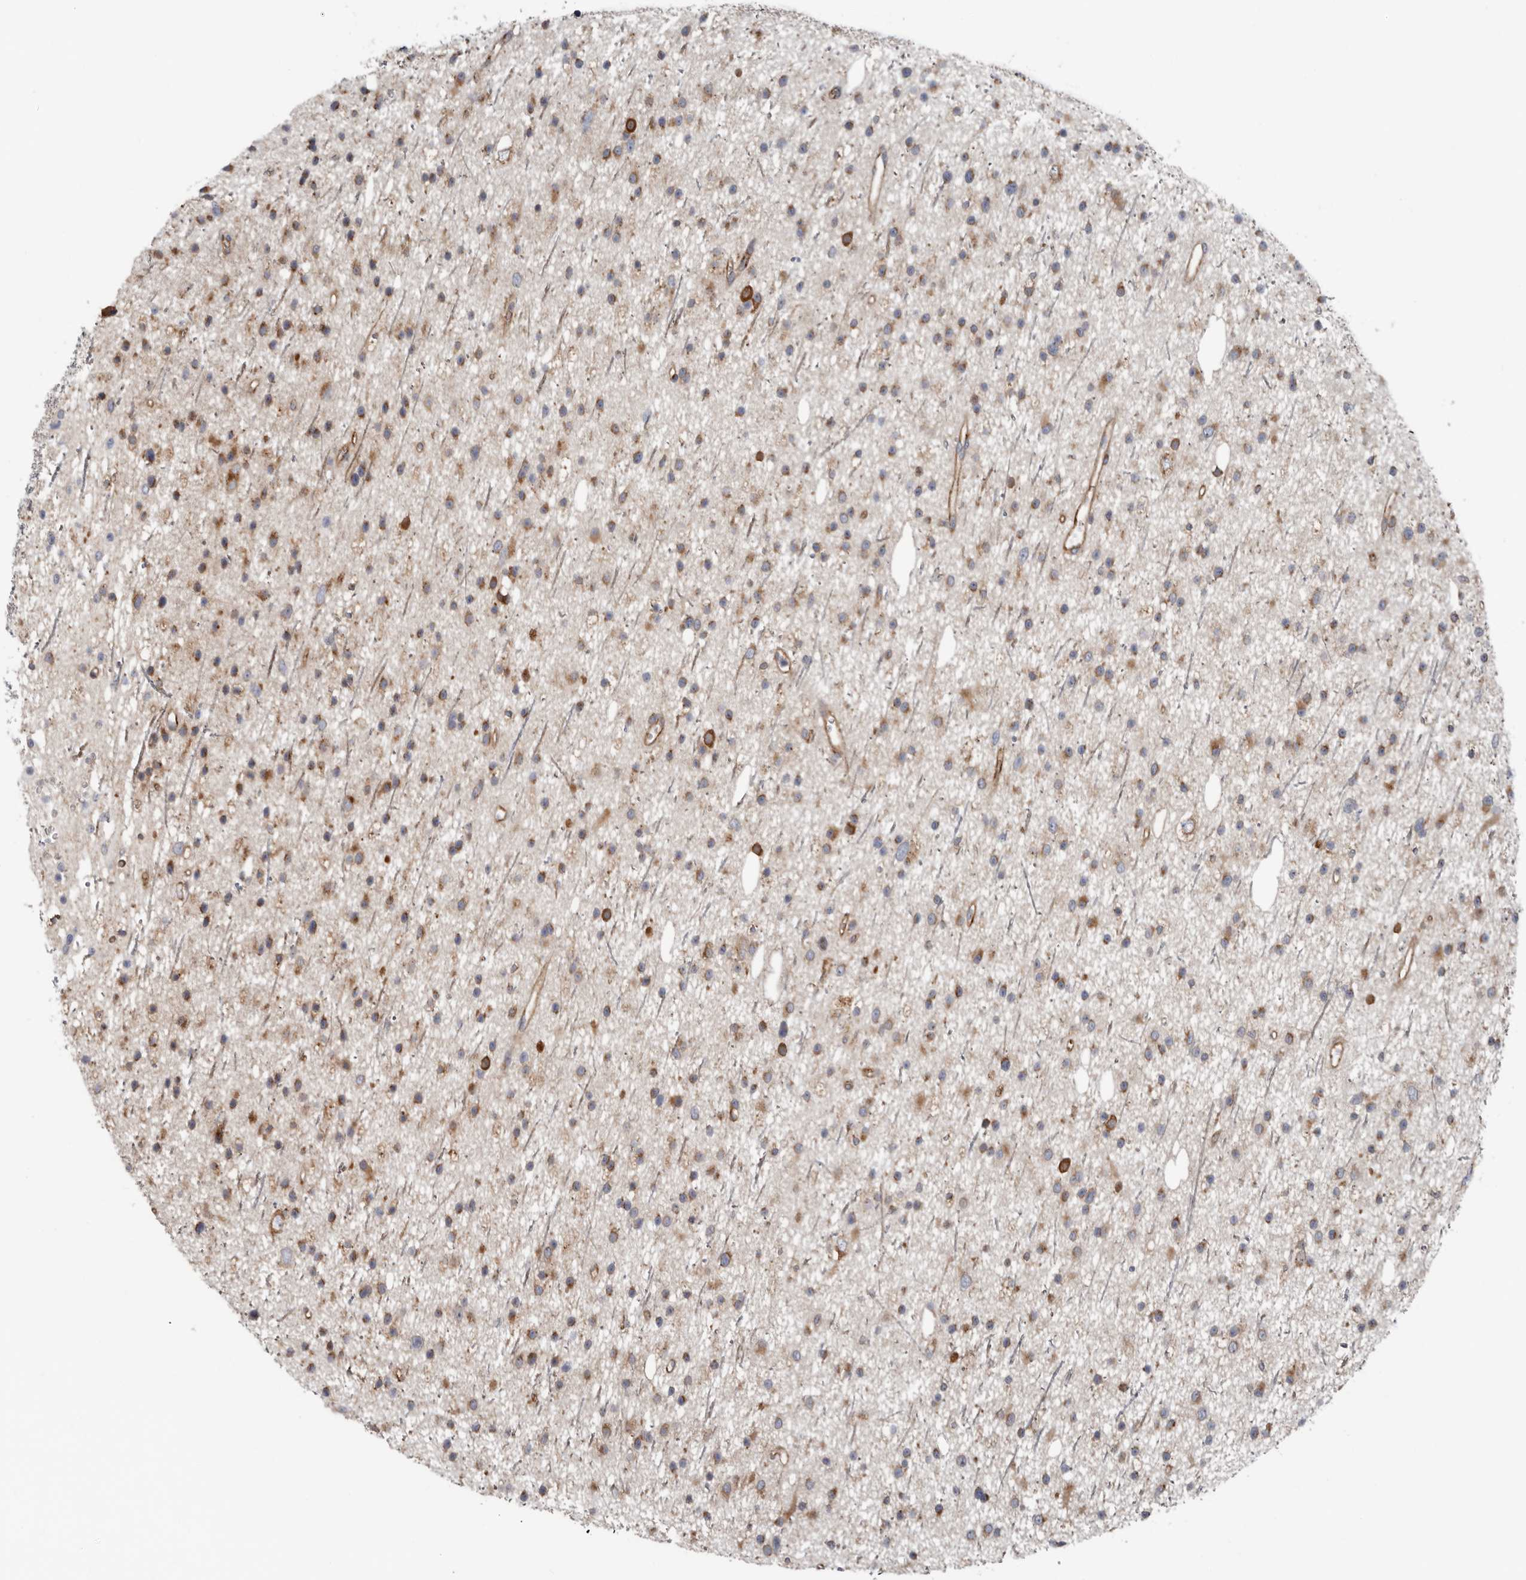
{"staining": {"intensity": "moderate", "quantity": "25%-75%", "location": "cytoplasmic/membranous"}, "tissue": "glioma", "cell_type": "Tumor cells", "image_type": "cancer", "snomed": [{"axis": "morphology", "description": "Glioma, malignant, Low grade"}, {"axis": "topography", "description": "Cerebral cortex"}], "caption": "Immunohistochemical staining of malignant low-grade glioma reveals moderate cytoplasmic/membranous protein staining in approximately 25%-75% of tumor cells.", "gene": "LUZP1", "patient": {"sex": "female", "age": 39}}